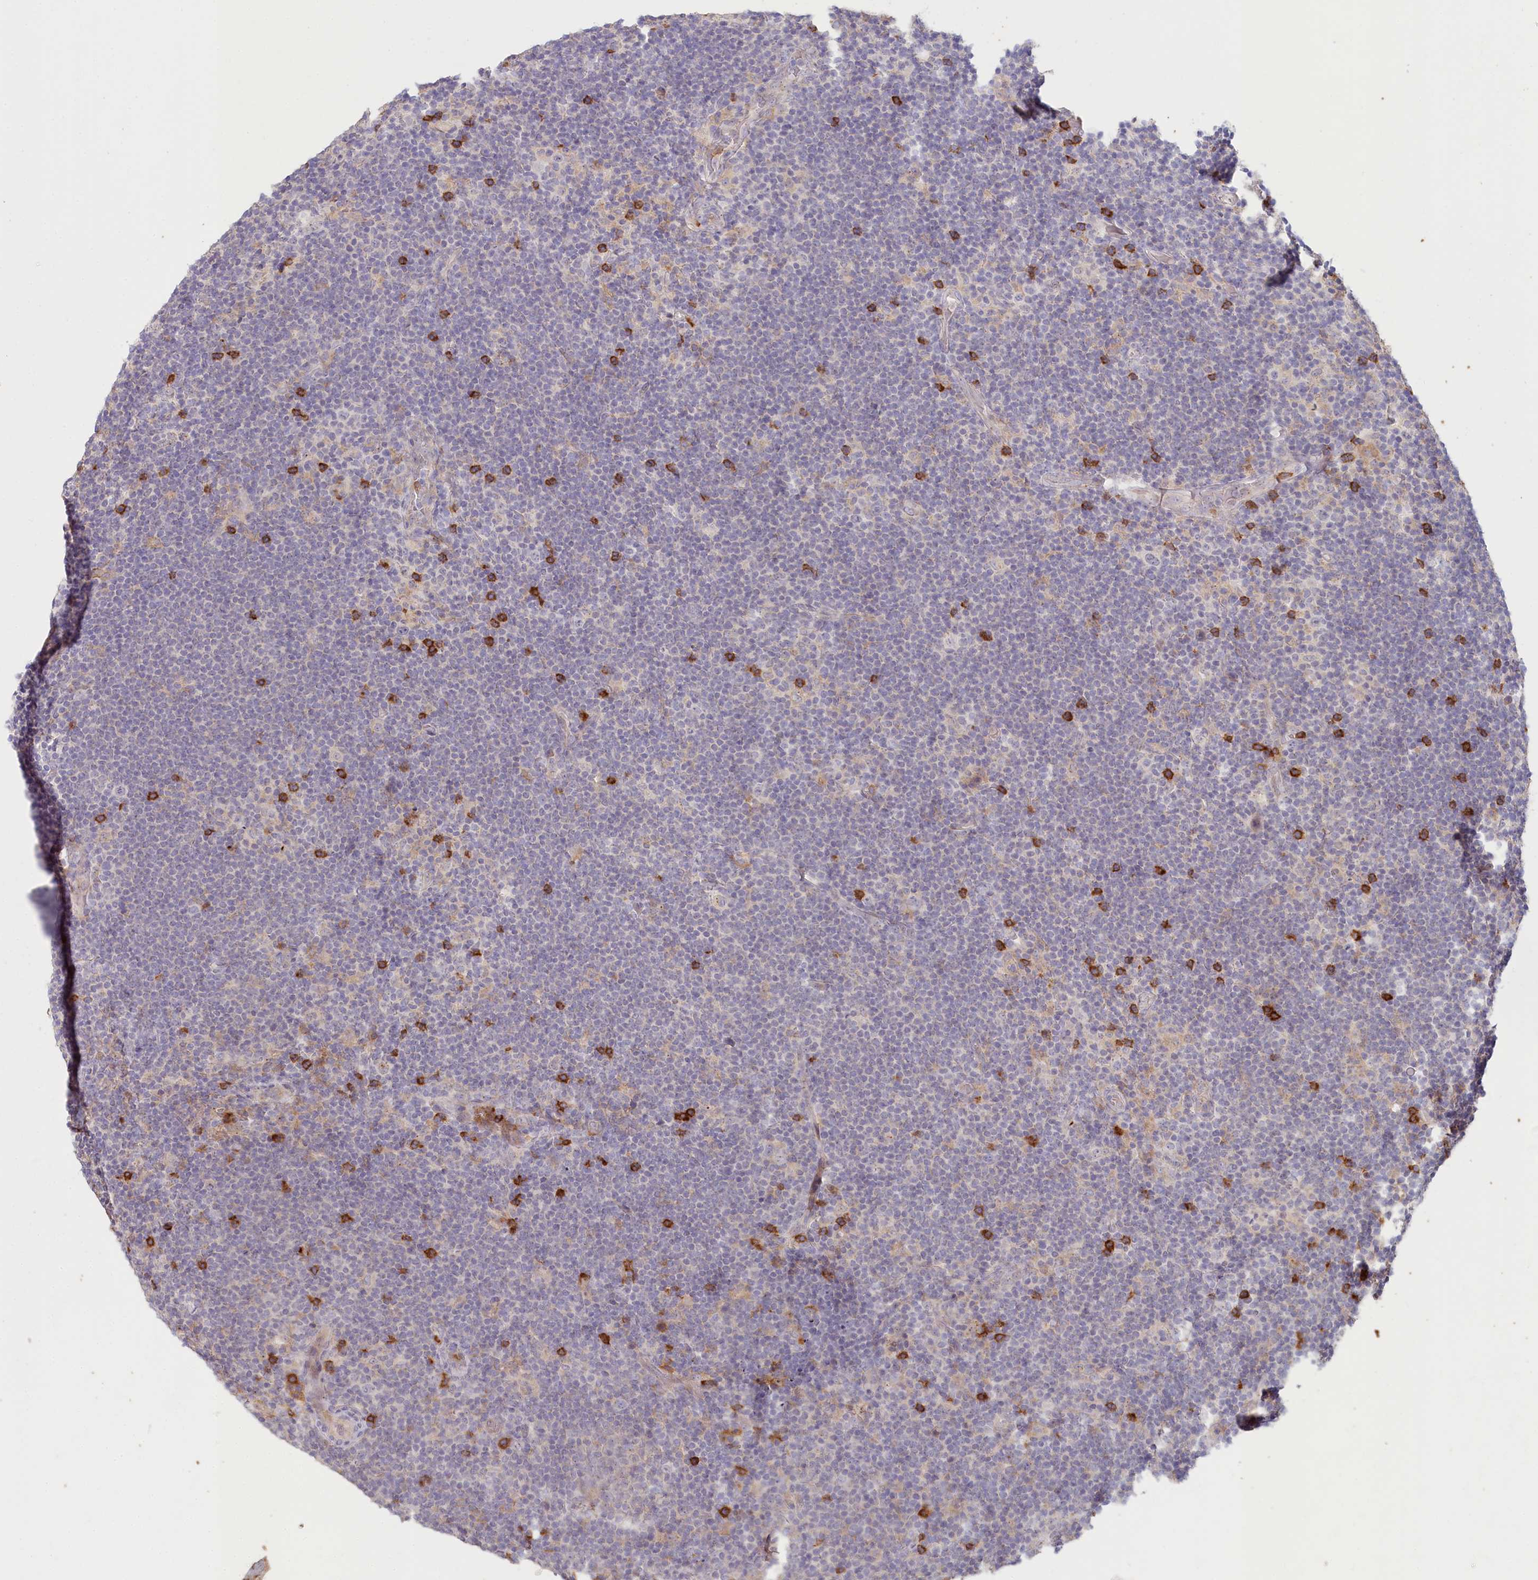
{"staining": {"intensity": "negative", "quantity": "none", "location": "none"}, "tissue": "lymphoma", "cell_type": "Tumor cells", "image_type": "cancer", "snomed": [{"axis": "morphology", "description": "Hodgkin's disease, NOS"}, {"axis": "topography", "description": "Lymph node"}], "caption": "Protein analysis of Hodgkin's disease displays no significant expression in tumor cells.", "gene": "ALDH3B1", "patient": {"sex": "female", "age": 57}}